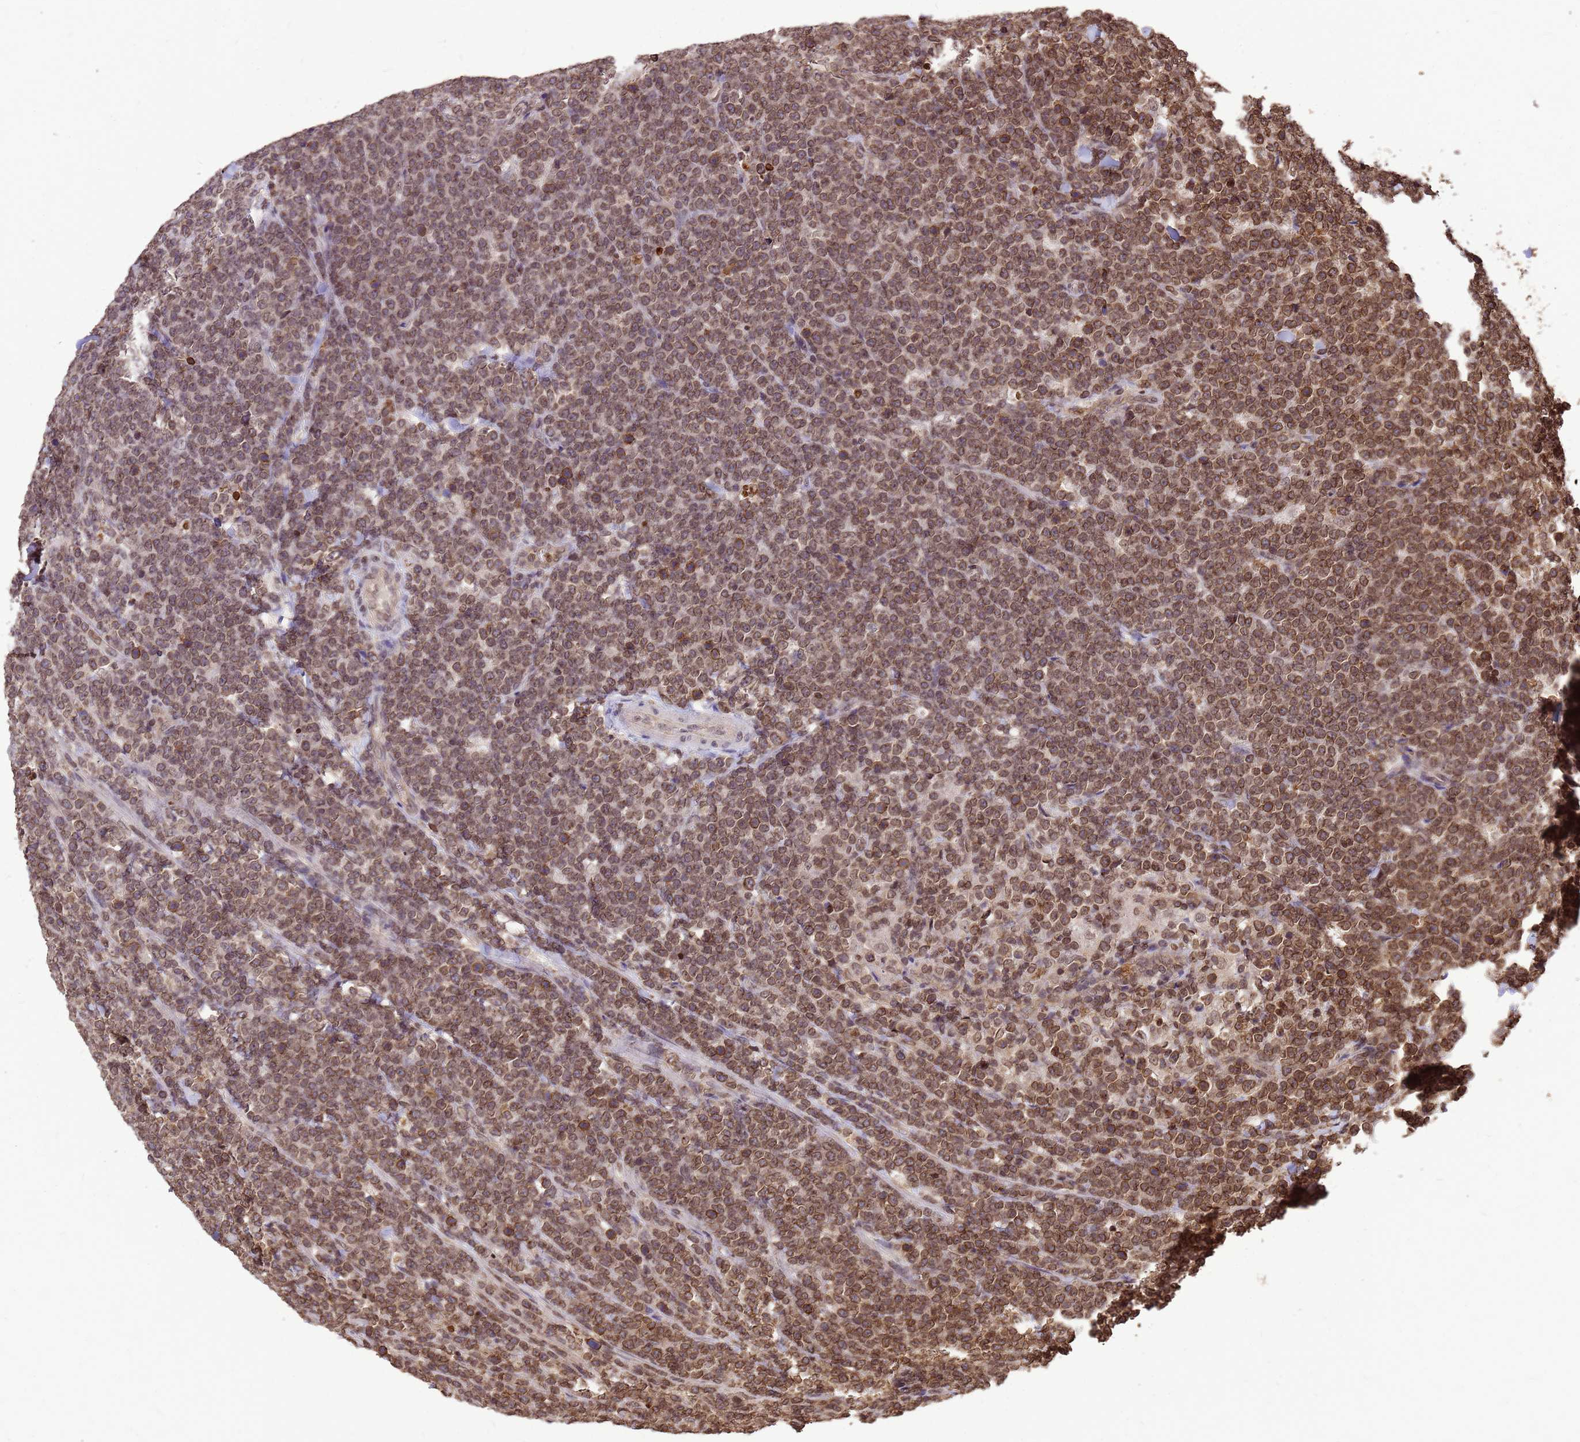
{"staining": {"intensity": "moderate", "quantity": ">75%", "location": "cytoplasmic/membranous,nuclear"}, "tissue": "lymphoma", "cell_type": "Tumor cells", "image_type": "cancer", "snomed": [{"axis": "morphology", "description": "Malignant lymphoma, non-Hodgkin's type, High grade"}, {"axis": "topography", "description": "Small intestine"}], "caption": "Brown immunohistochemical staining in lymphoma exhibits moderate cytoplasmic/membranous and nuclear staining in about >75% of tumor cells.", "gene": "C1orf35", "patient": {"sex": "male", "age": 8}}